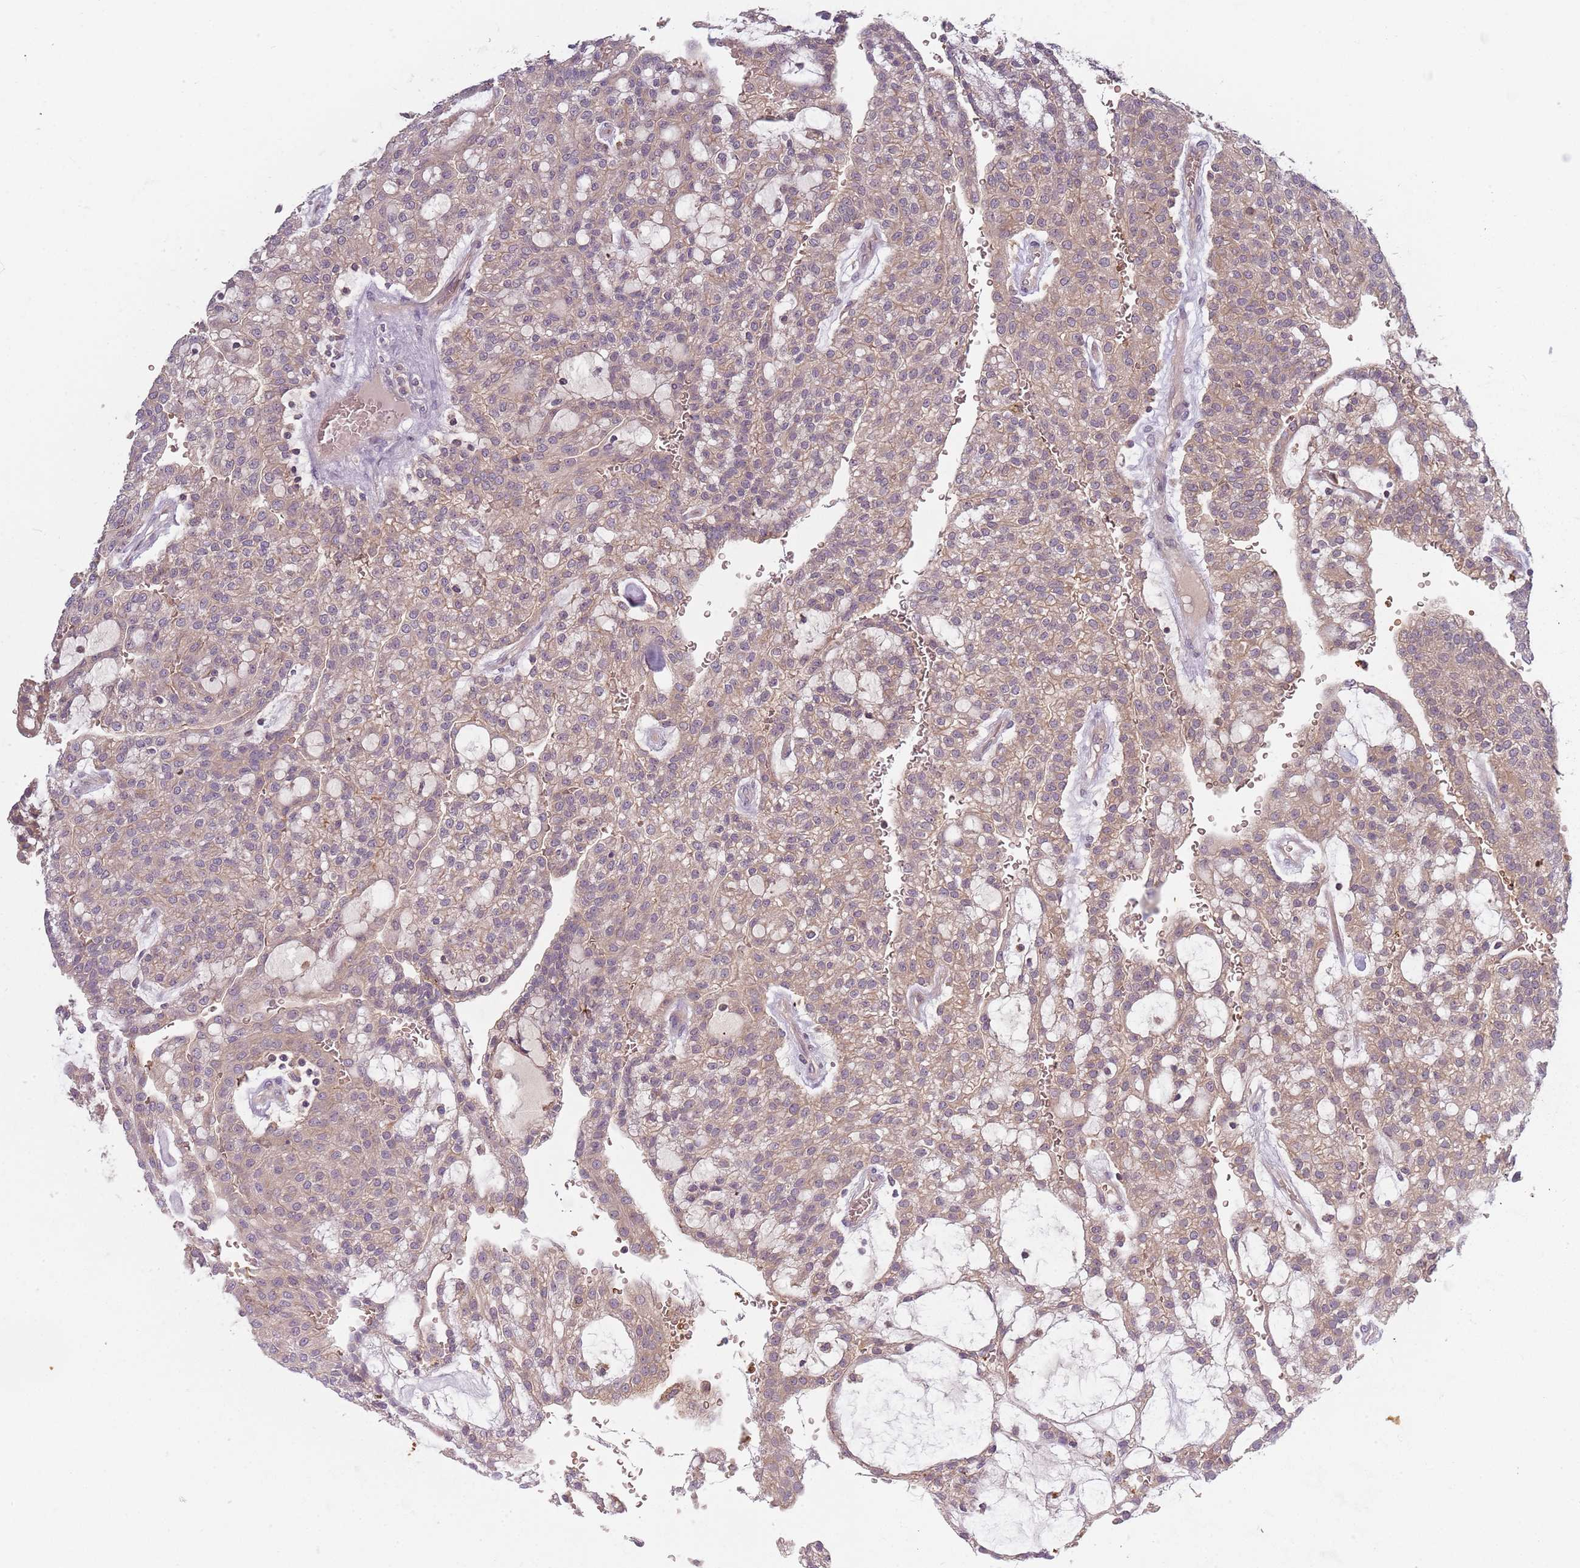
{"staining": {"intensity": "weak", "quantity": ">75%", "location": "cytoplasmic/membranous"}, "tissue": "renal cancer", "cell_type": "Tumor cells", "image_type": "cancer", "snomed": [{"axis": "morphology", "description": "Adenocarcinoma, NOS"}, {"axis": "topography", "description": "Kidney"}], "caption": "Renal adenocarcinoma was stained to show a protein in brown. There is low levels of weak cytoplasmic/membranous positivity in approximately >75% of tumor cells.", "gene": "ASB13", "patient": {"sex": "male", "age": 63}}